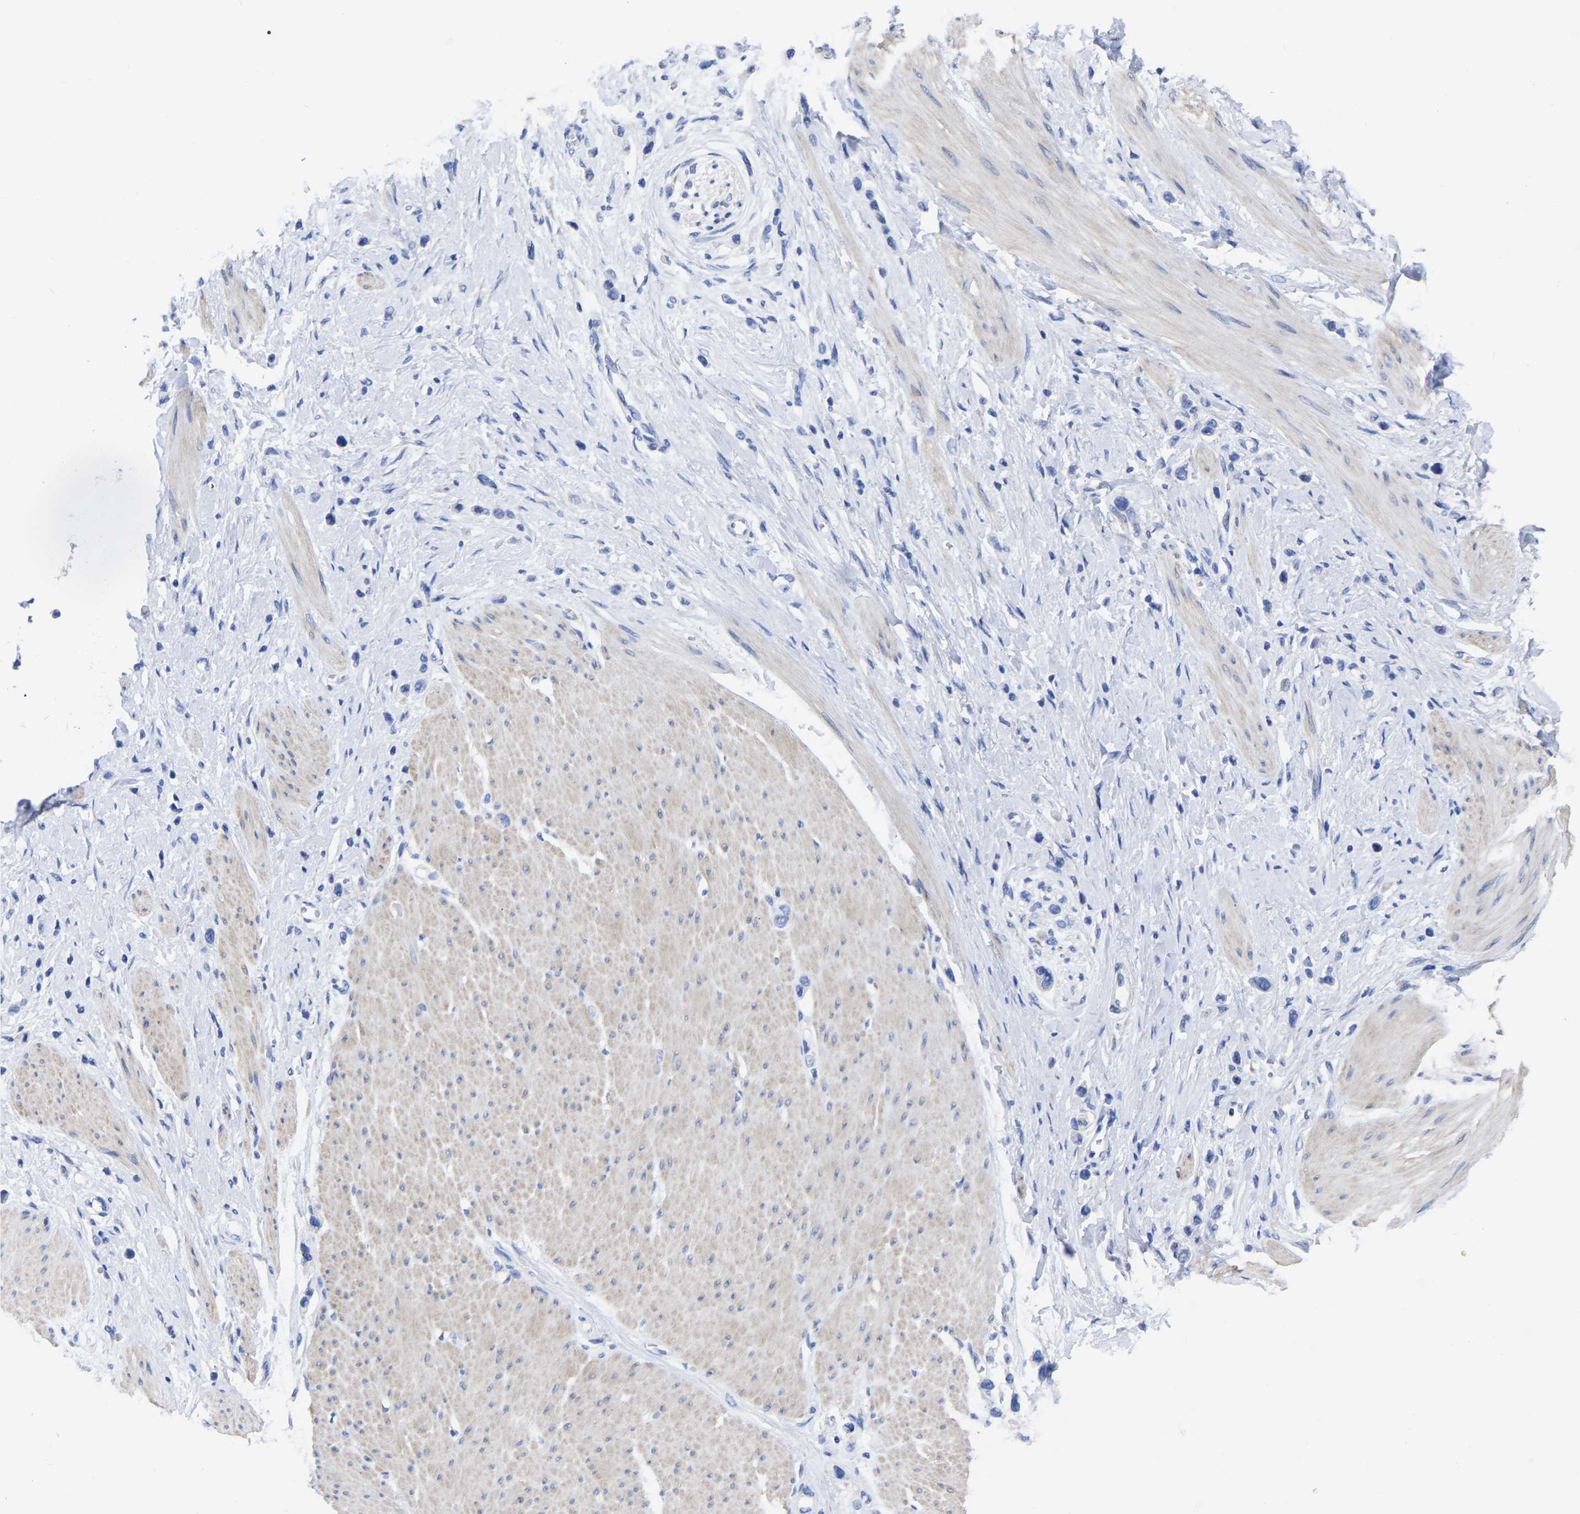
{"staining": {"intensity": "negative", "quantity": "none", "location": "none"}, "tissue": "stomach cancer", "cell_type": "Tumor cells", "image_type": "cancer", "snomed": [{"axis": "morphology", "description": "Adenocarcinoma, NOS"}, {"axis": "topography", "description": "Stomach"}], "caption": "Protein analysis of stomach adenocarcinoma reveals no significant staining in tumor cells. Nuclei are stained in blue.", "gene": "GDF3", "patient": {"sex": "female", "age": 65}}